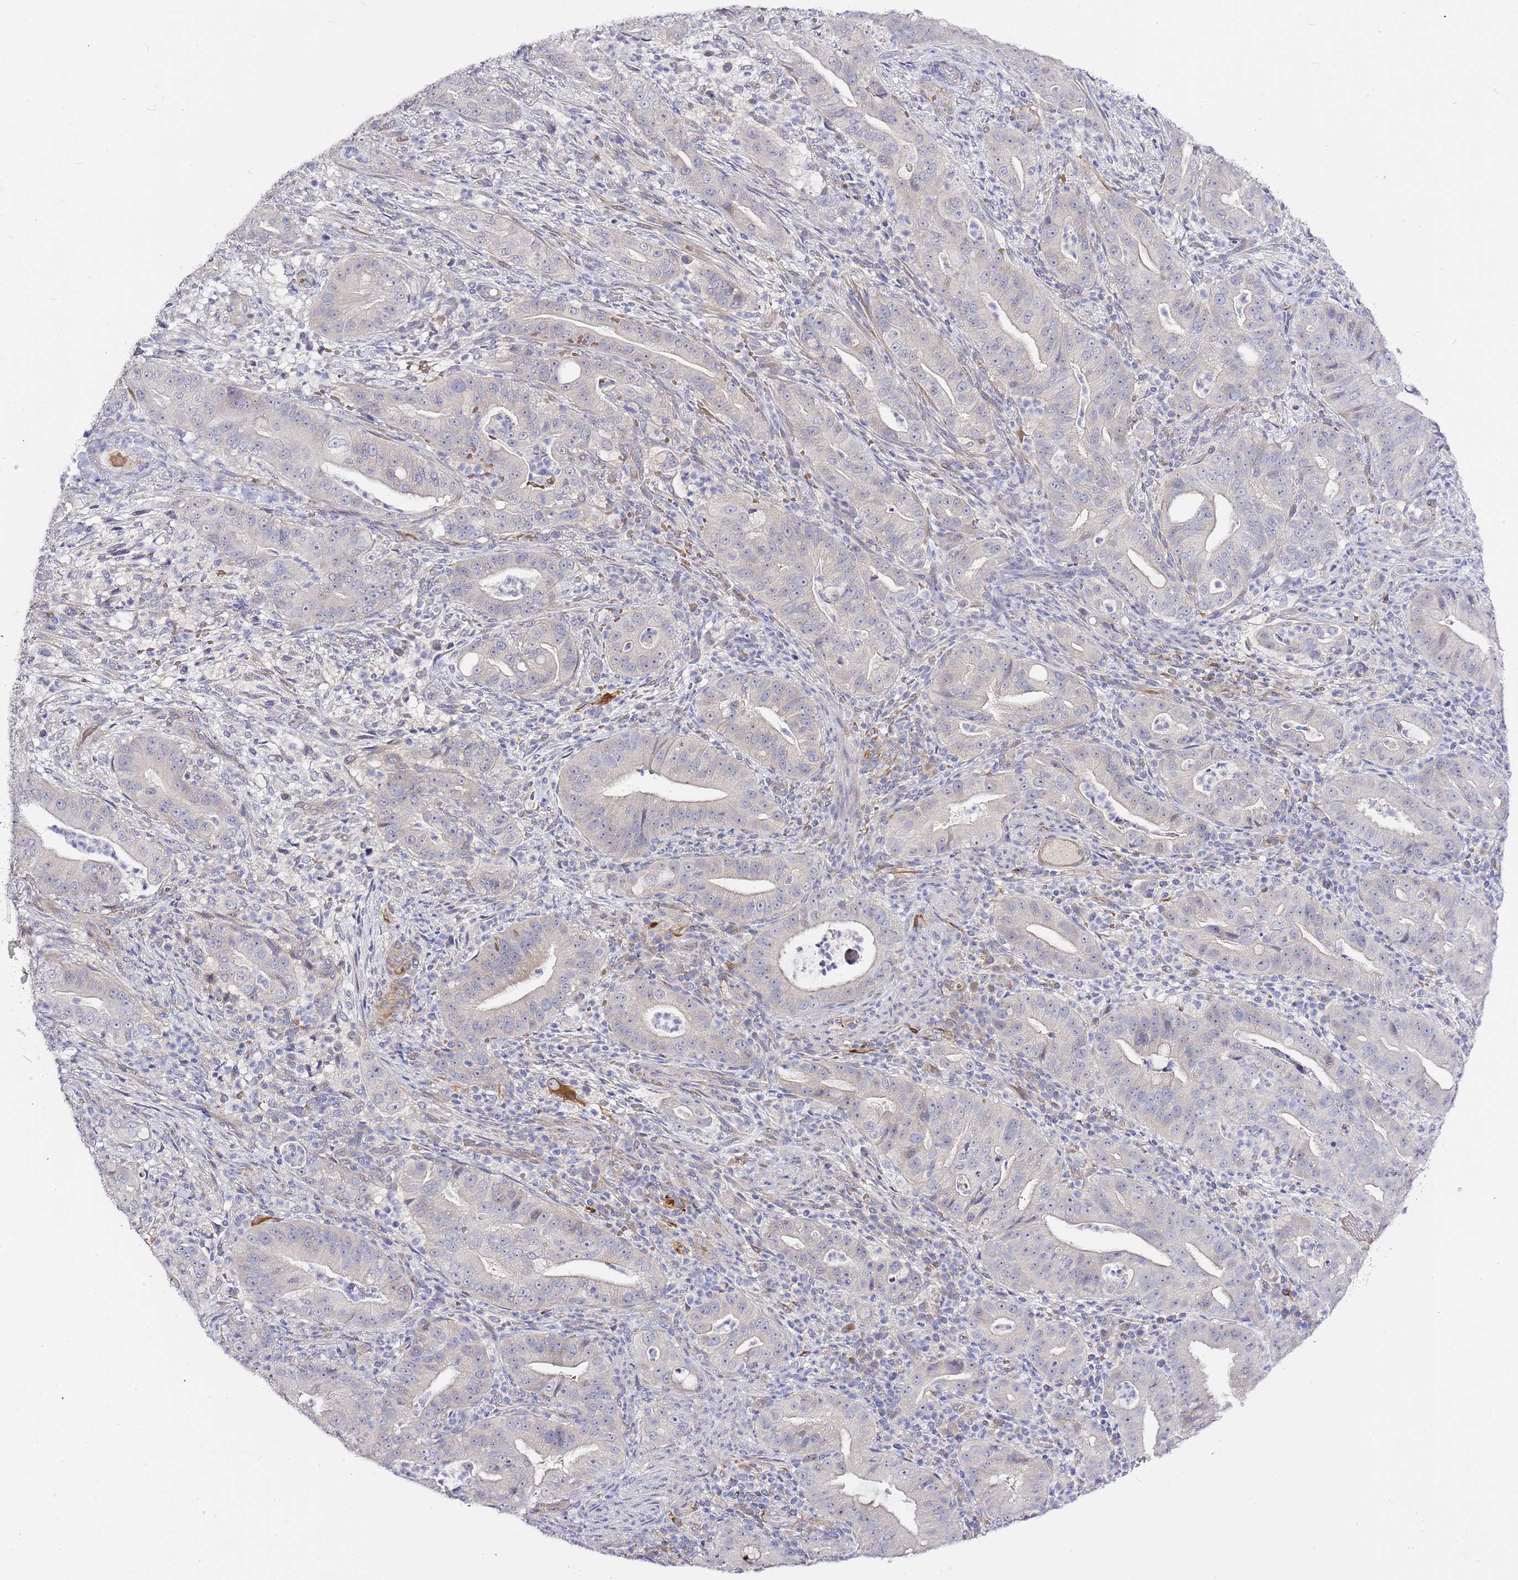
{"staining": {"intensity": "negative", "quantity": "none", "location": "none"}, "tissue": "pancreatic cancer", "cell_type": "Tumor cells", "image_type": "cancer", "snomed": [{"axis": "morphology", "description": "Adenocarcinoma, NOS"}, {"axis": "topography", "description": "Pancreas"}], "caption": "Immunohistochemical staining of pancreatic adenocarcinoma reveals no significant staining in tumor cells.", "gene": "RFK", "patient": {"sex": "male", "age": 71}}